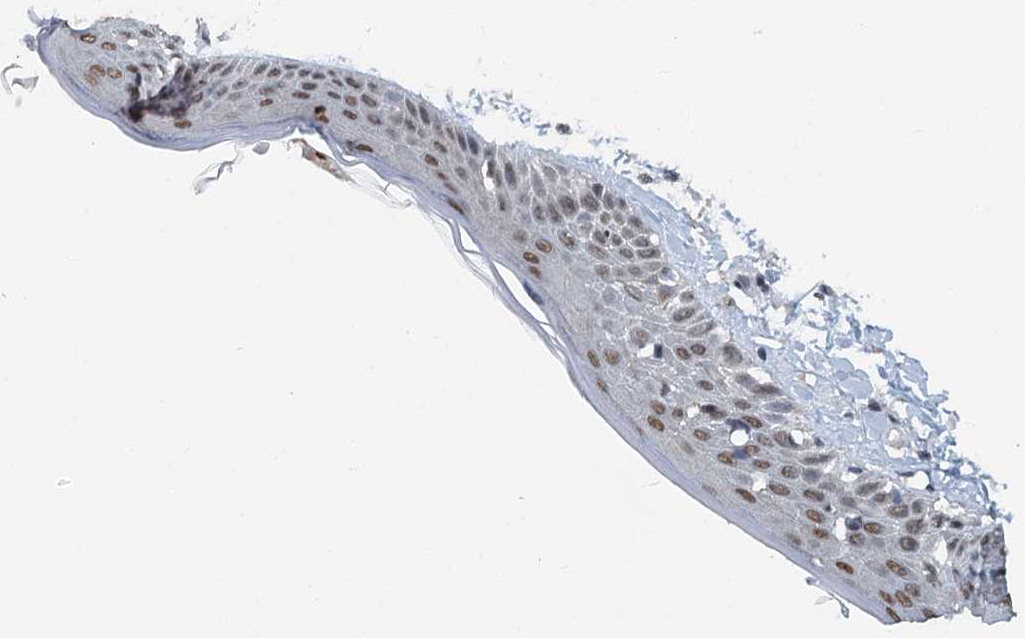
{"staining": {"intensity": "weak", "quantity": "25%-75%", "location": "nuclear"}, "tissue": "skin", "cell_type": "Fibroblasts", "image_type": "normal", "snomed": [{"axis": "morphology", "description": "Normal tissue, NOS"}, {"axis": "topography", "description": "Skin"}, {"axis": "topography", "description": "Skeletal muscle"}], "caption": "A low amount of weak nuclear positivity is present in approximately 25%-75% of fibroblasts in unremarkable skin. (Stains: DAB in brown, nuclei in blue, Microscopy: brightfield microscopy at high magnification).", "gene": "MTA3", "patient": {"sex": "male", "age": 83}}